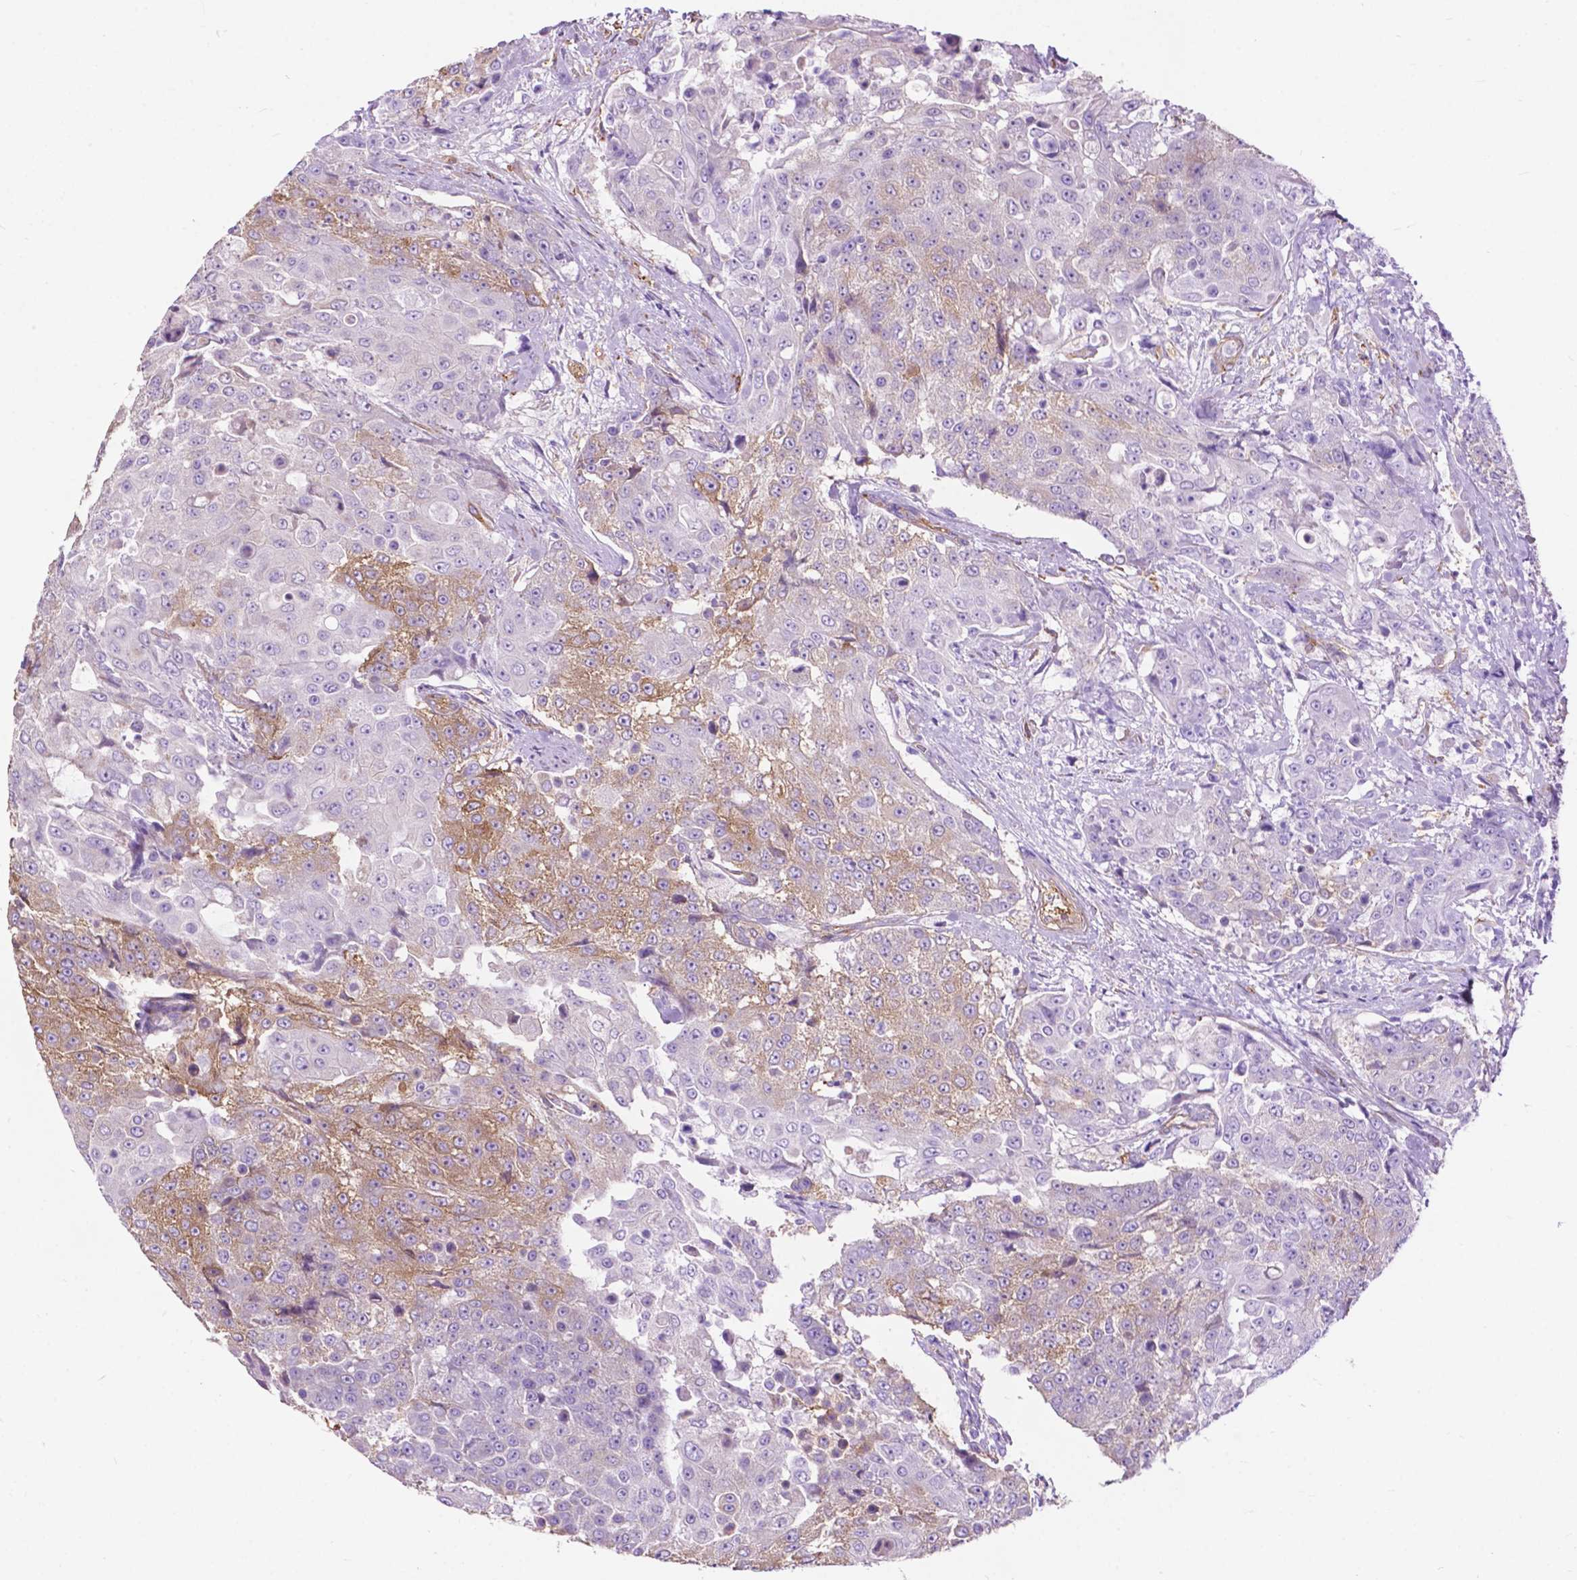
{"staining": {"intensity": "weak", "quantity": "25%-75%", "location": "cytoplasmic/membranous"}, "tissue": "urothelial cancer", "cell_type": "Tumor cells", "image_type": "cancer", "snomed": [{"axis": "morphology", "description": "Urothelial carcinoma, High grade"}, {"axis": "topography", "description": "Urinary bladder"}], "caption": "Immunohistochemical staining of human urothelial cancer shows low levels of weak cytoplasmic/membranous positivity in about 25%-75% of tumor cells. (DAB IHC, brown staining for protein, blue staining for nuclei).", "gene": "PCDHA12", "patient": {"sex": "female", "age": 63}}